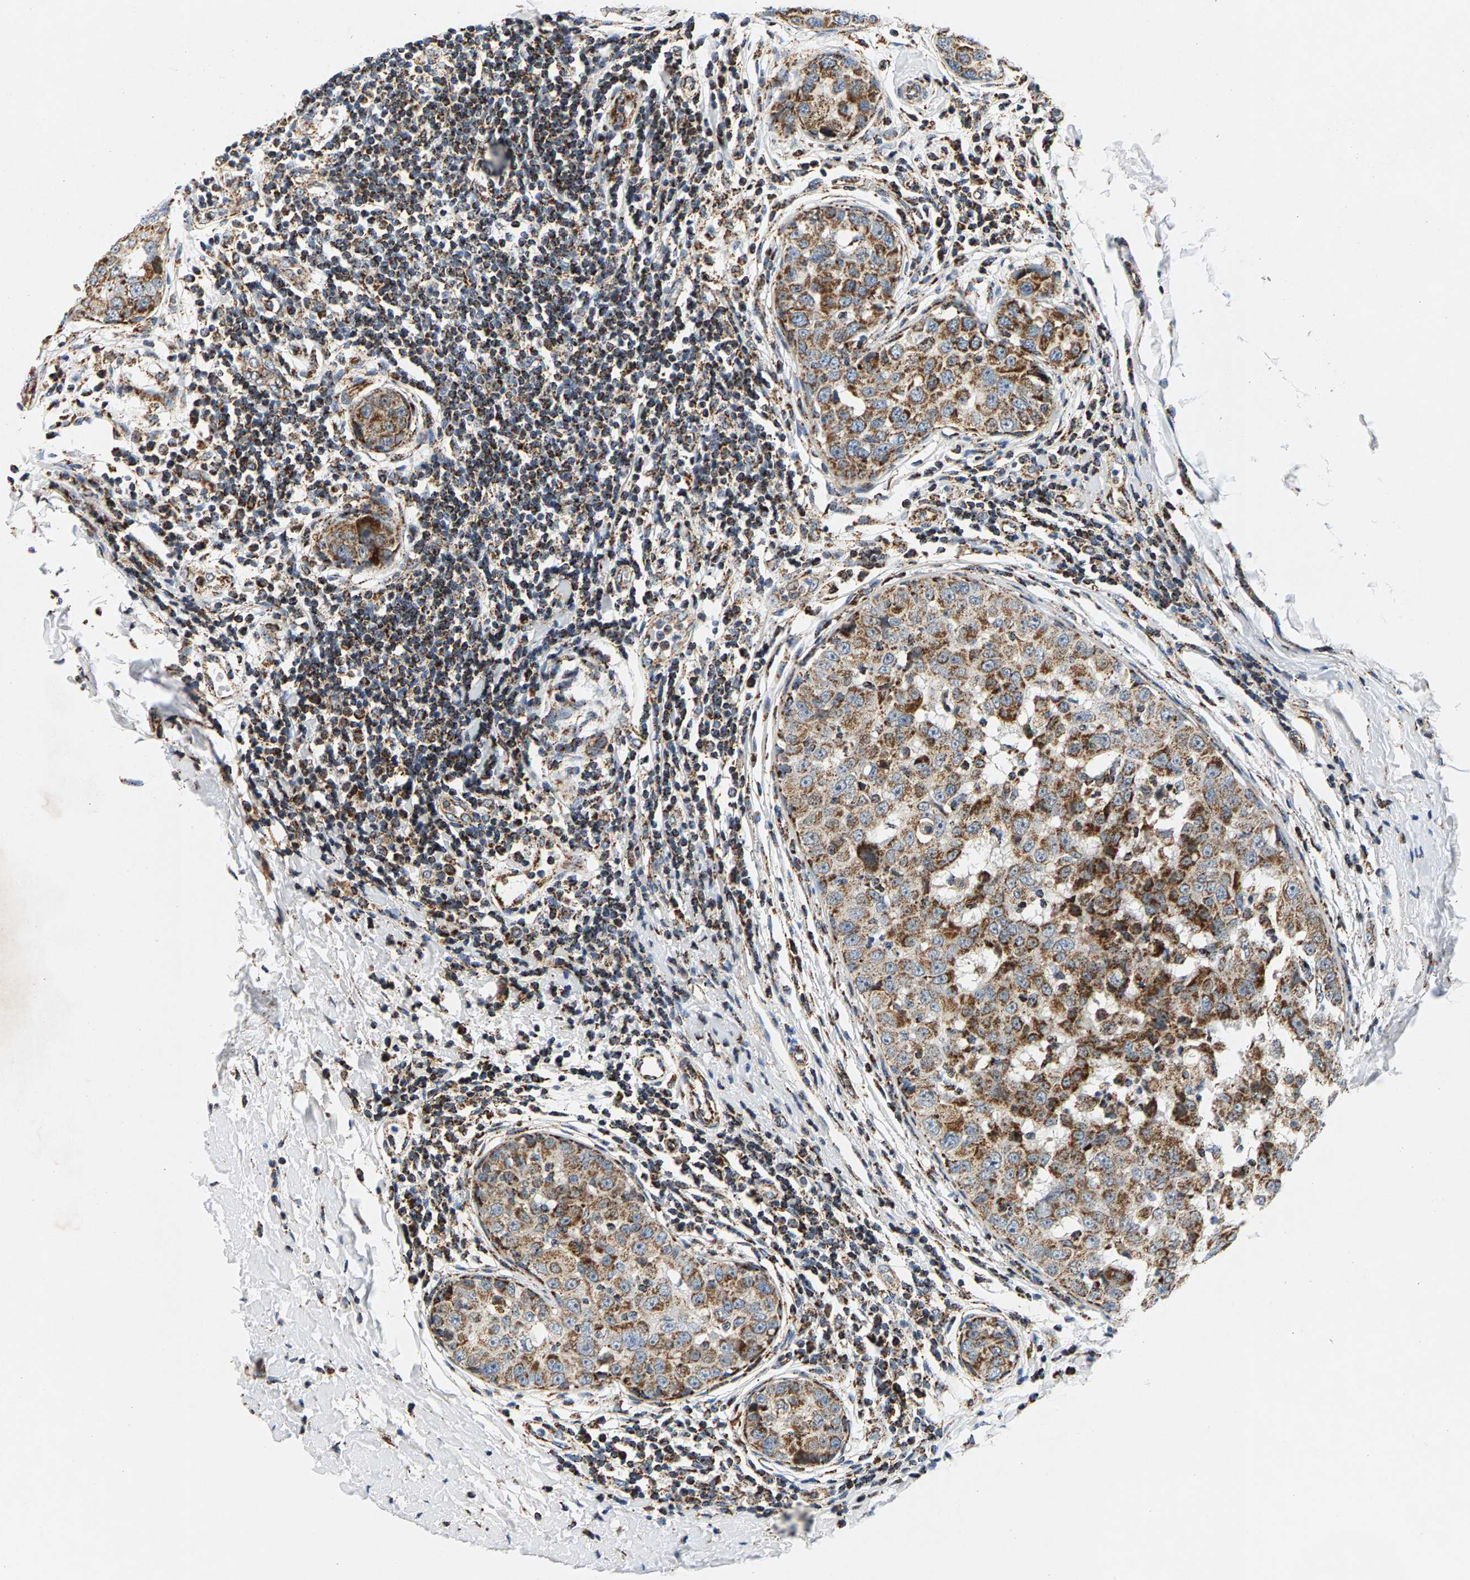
{"staining": {"intensity": "moderate", "quantity": ">75%", "location": "cytoplasmic/membranous"}, "tissue": "breast cancer", "cell_type": "Tumor cells", "image_type": "cancer", "snomed": [{"axis": "morphology", "description": "Duct carcinoma"}, {"axis": "topography", "description": "Breast"}], "caption": "High-magnification brightfield microscopy of intraductal carcinoma (breast) stained with DAB (3,3'-diaminobenzidine) (brown) and counterstained with hematoxylin (blue). tumor cells exhibit moderate cytoplasmic/membranous staining is appreciated in about>75% of cells.", "gene": "PDE1A", "patient": {"sex": "female", "age": 27}}